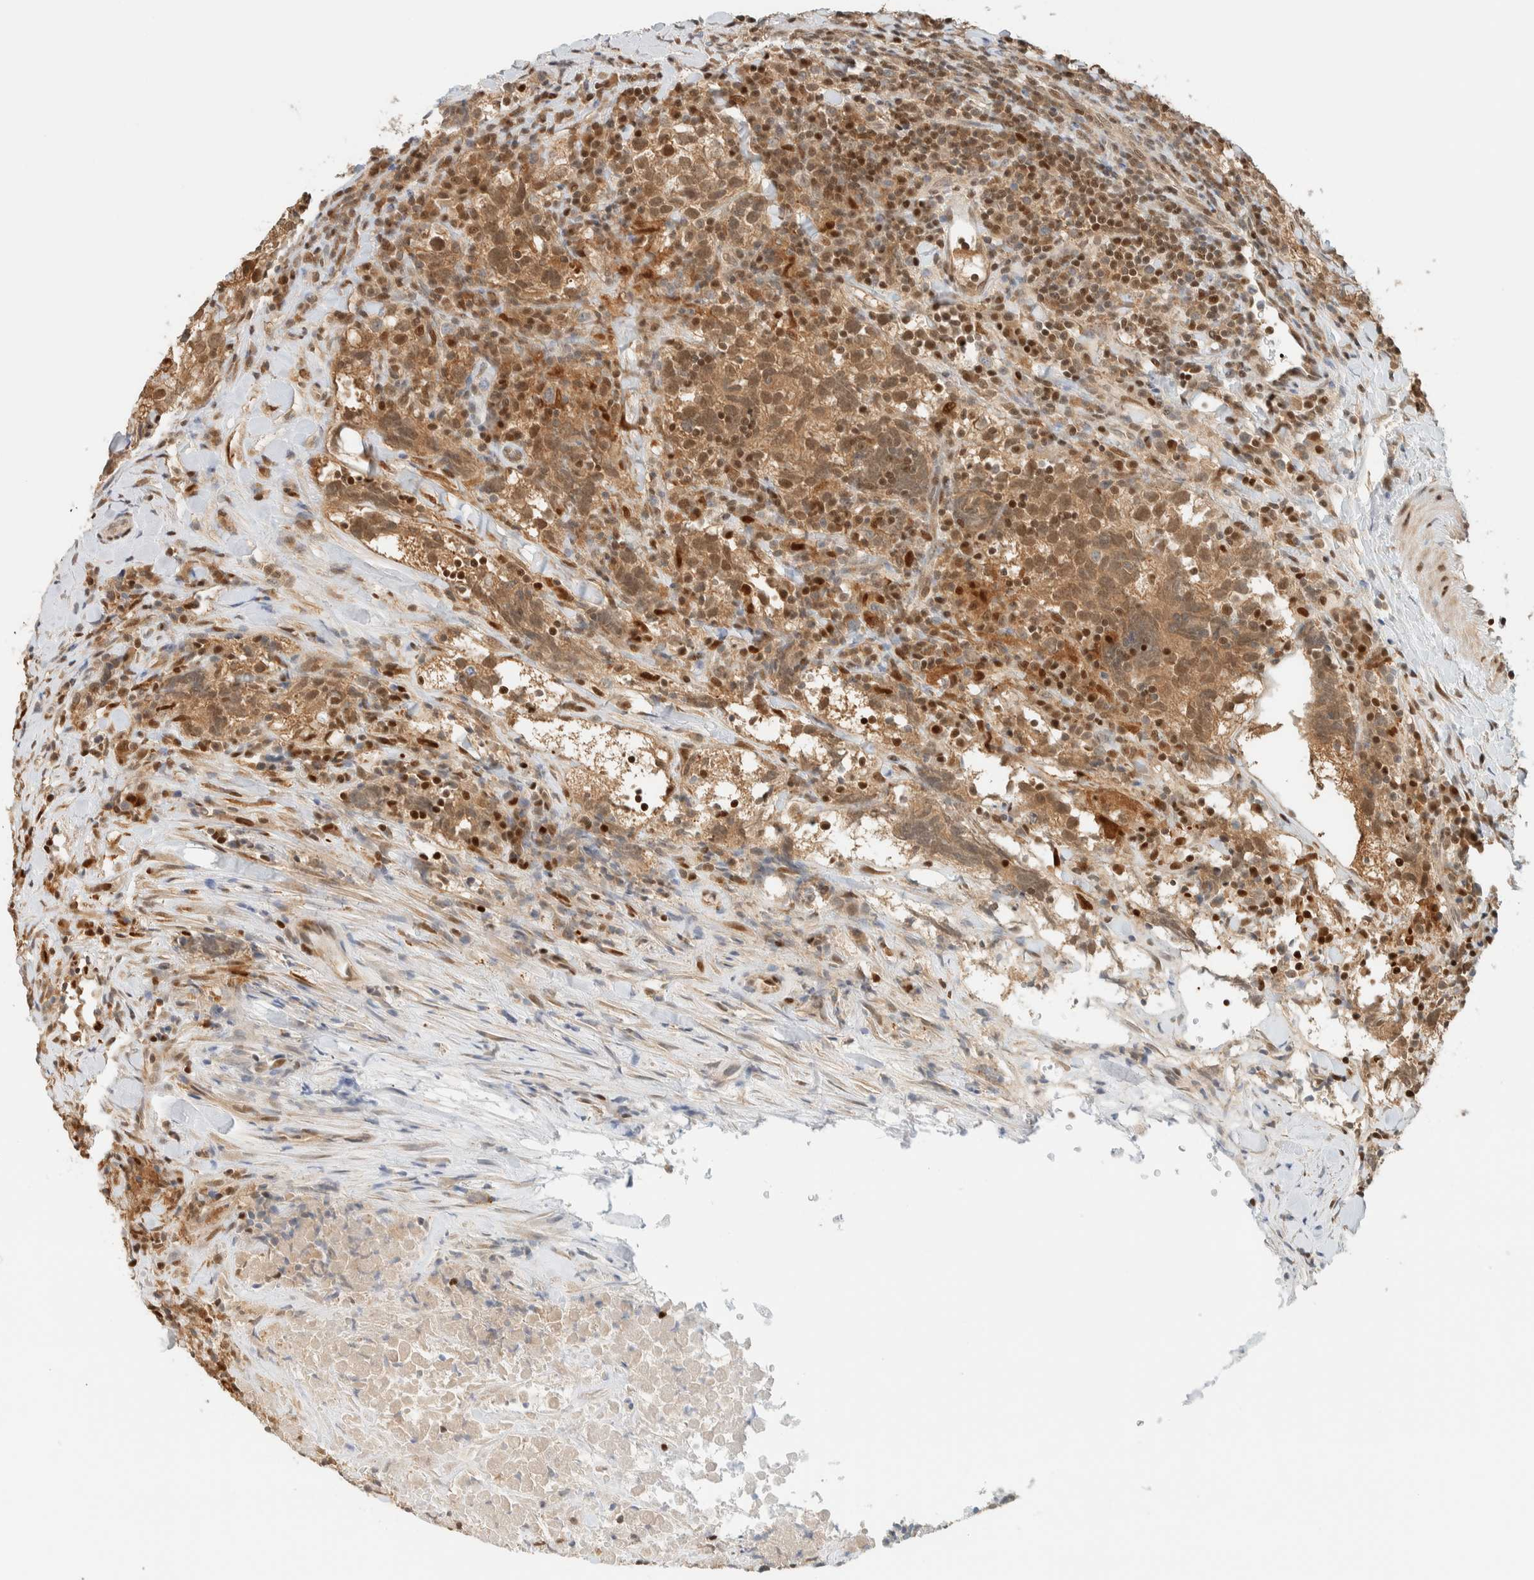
{"staining": {"intensity": "moderate", "quantity": ">75%", "location": "cytoplasmic/membranous"}, "tissue": "testis cancer", "cell_type": "Tumor cells", "image_type": "cancer", "snomed": [{"axis": "morphology", "description": "Seminoma, NOS"}, {"axis": "morphology", "description": "Carcinoma, Embryonal, NOS"}, {"axis": "topography", "description": "Testis"}], "caption": "High-magnification brightfield microscopy of testis cancer (embryonal carcinoma) stained with DAB (3,3'-diaminobenzidine) (brown) and counterstained with hematoxylin (blue). tumor cells exhibit moderate cytoplasmic/membranous expression is present in approximately>75% of cells.", "gene": "ZBTB37", "patient": {"sex": "male", "age": 36}}